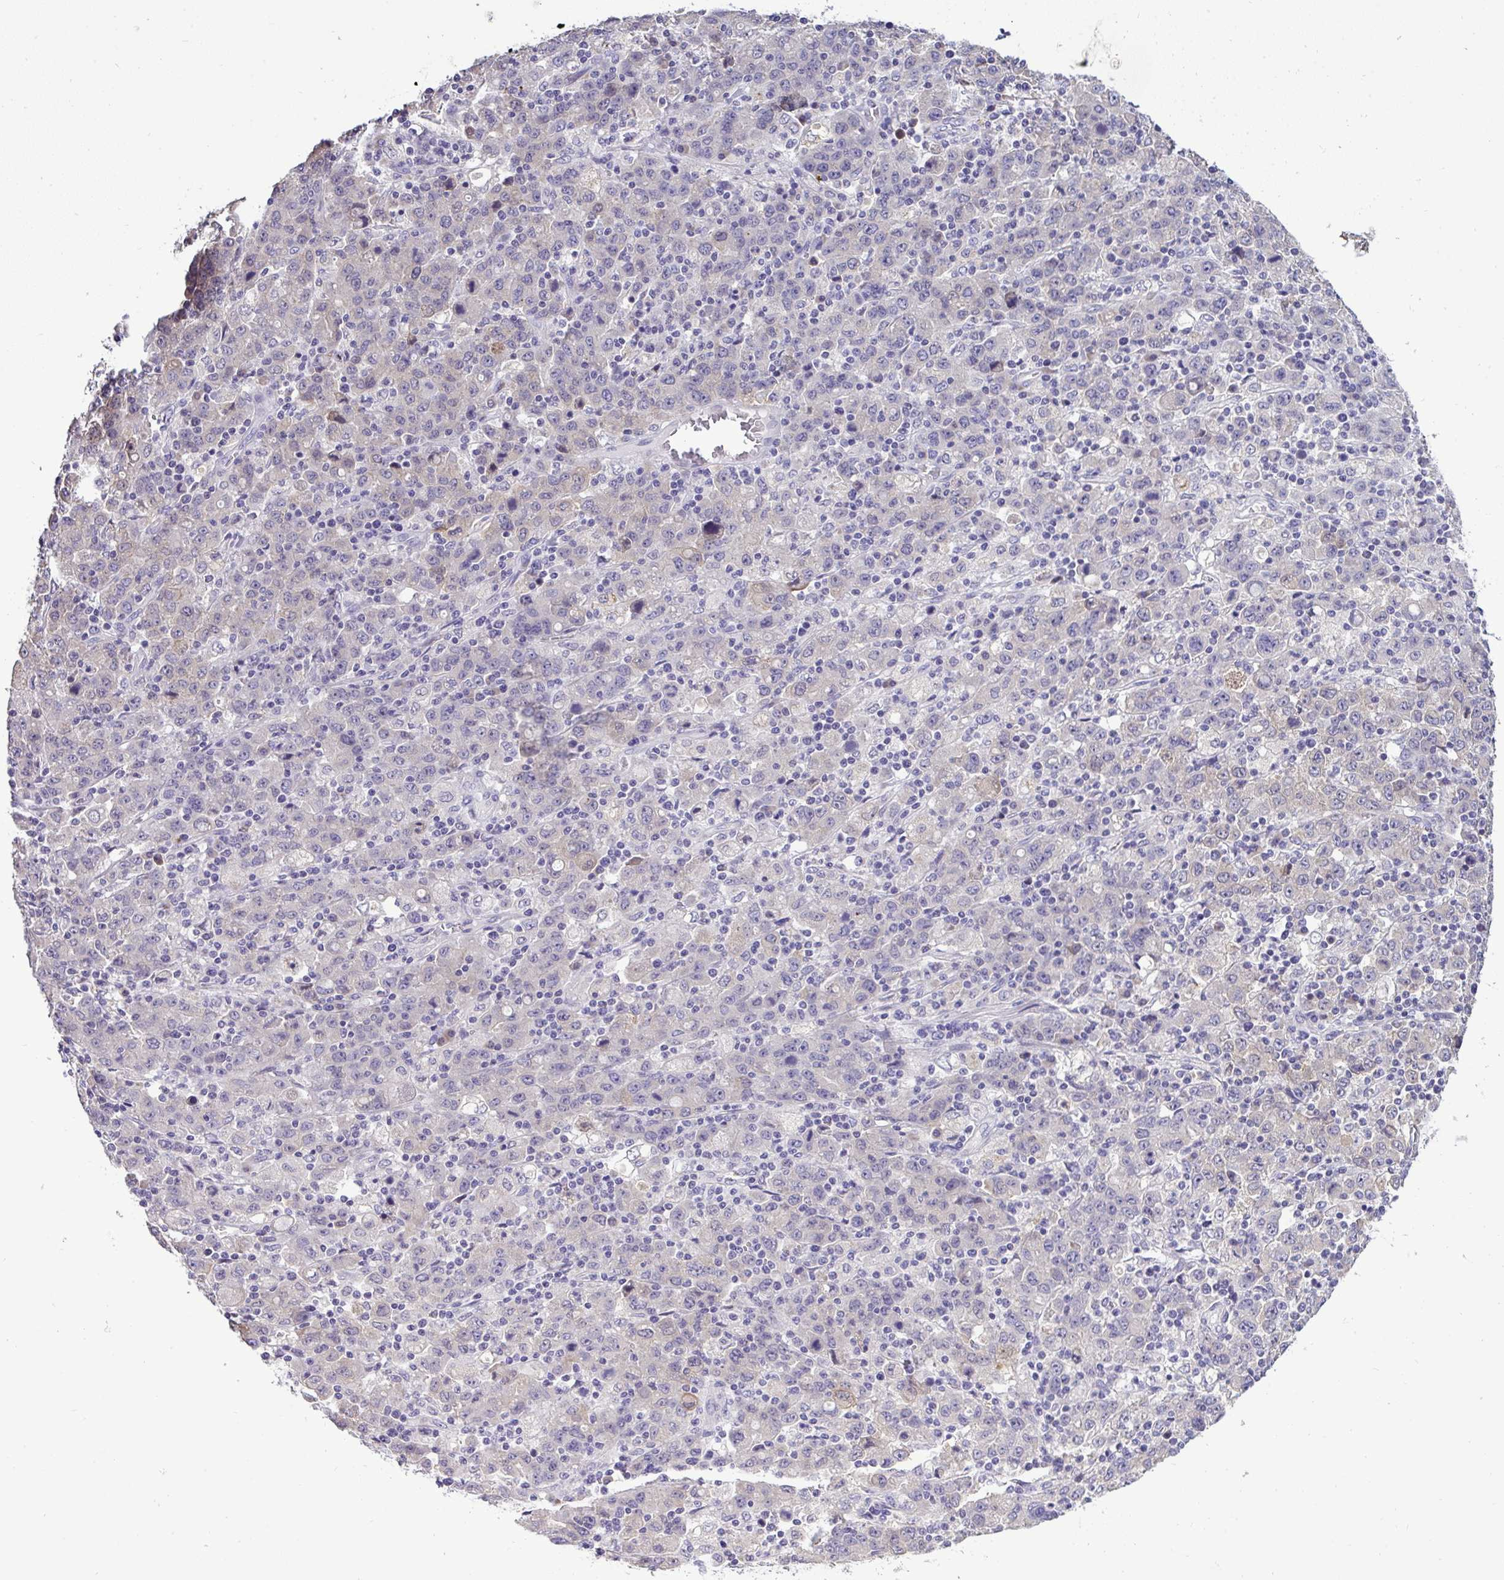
{"staining": {"intensity": "negative", "quantity": "none", "location": "none"}, "tissue": "stomach cancer", "cell_type": "Tumor cells", "image_type": "cancer", "snomed": [{"axis": "morphology", "description": "Adenocarcinoma, NOS"}, {"axis": "topography", "description": "Stomach, upper"}], "caption": "This is an IHC photomicrograph of human adenocarcinoma (stomach). There is no expression in tumor cells.", "gene": "ST8SIA2", "patient": {"sex": "male", "age": 69}}